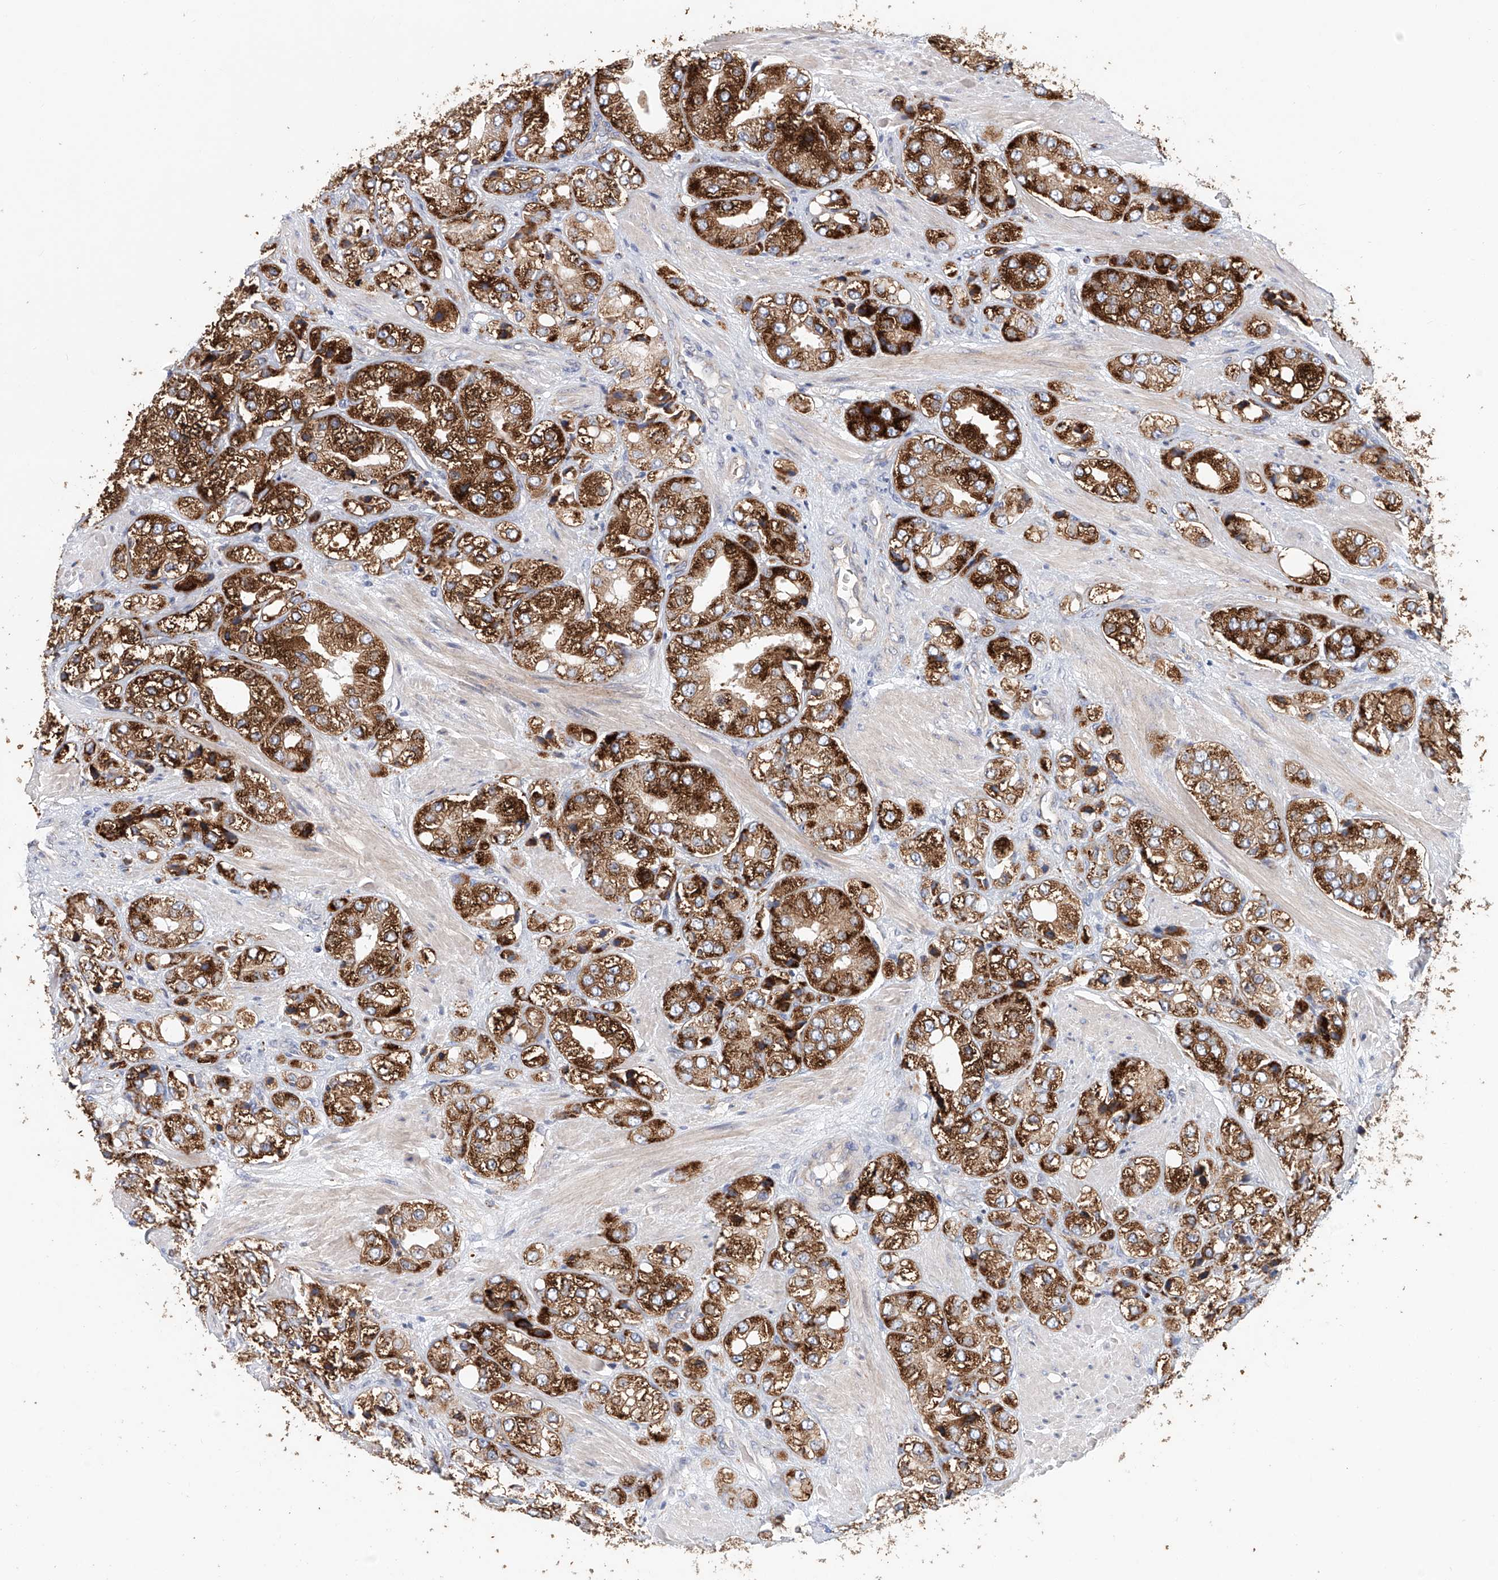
{"staining": {"intensity": "strong", "quantity": ">75%", "location": "cytoplasmic/membranous"}, "tissue": "prostate cancer", "cell_type": "Tumor cells", "image_type": "cancer", "snomed": [{"axis": "morphology", "description": "Adenocarcinoma, High grade"}, {"axis": "topography", "description": "Prostate"}], "caption": "High-magnification brightfield microscopy of prostate cancer stained with DAB (brown) and counterstained with hematoxylin (blue). tumor cells exhibit strong cytoplasmic/membranous staining is present in about>75% of cells. (DAB (3,3'-diaminobenzidine) IHC with brightfield microscopy, high magnification).", "gene": "HGSNAT", "patient": {"sex": "male", "age": 50}}